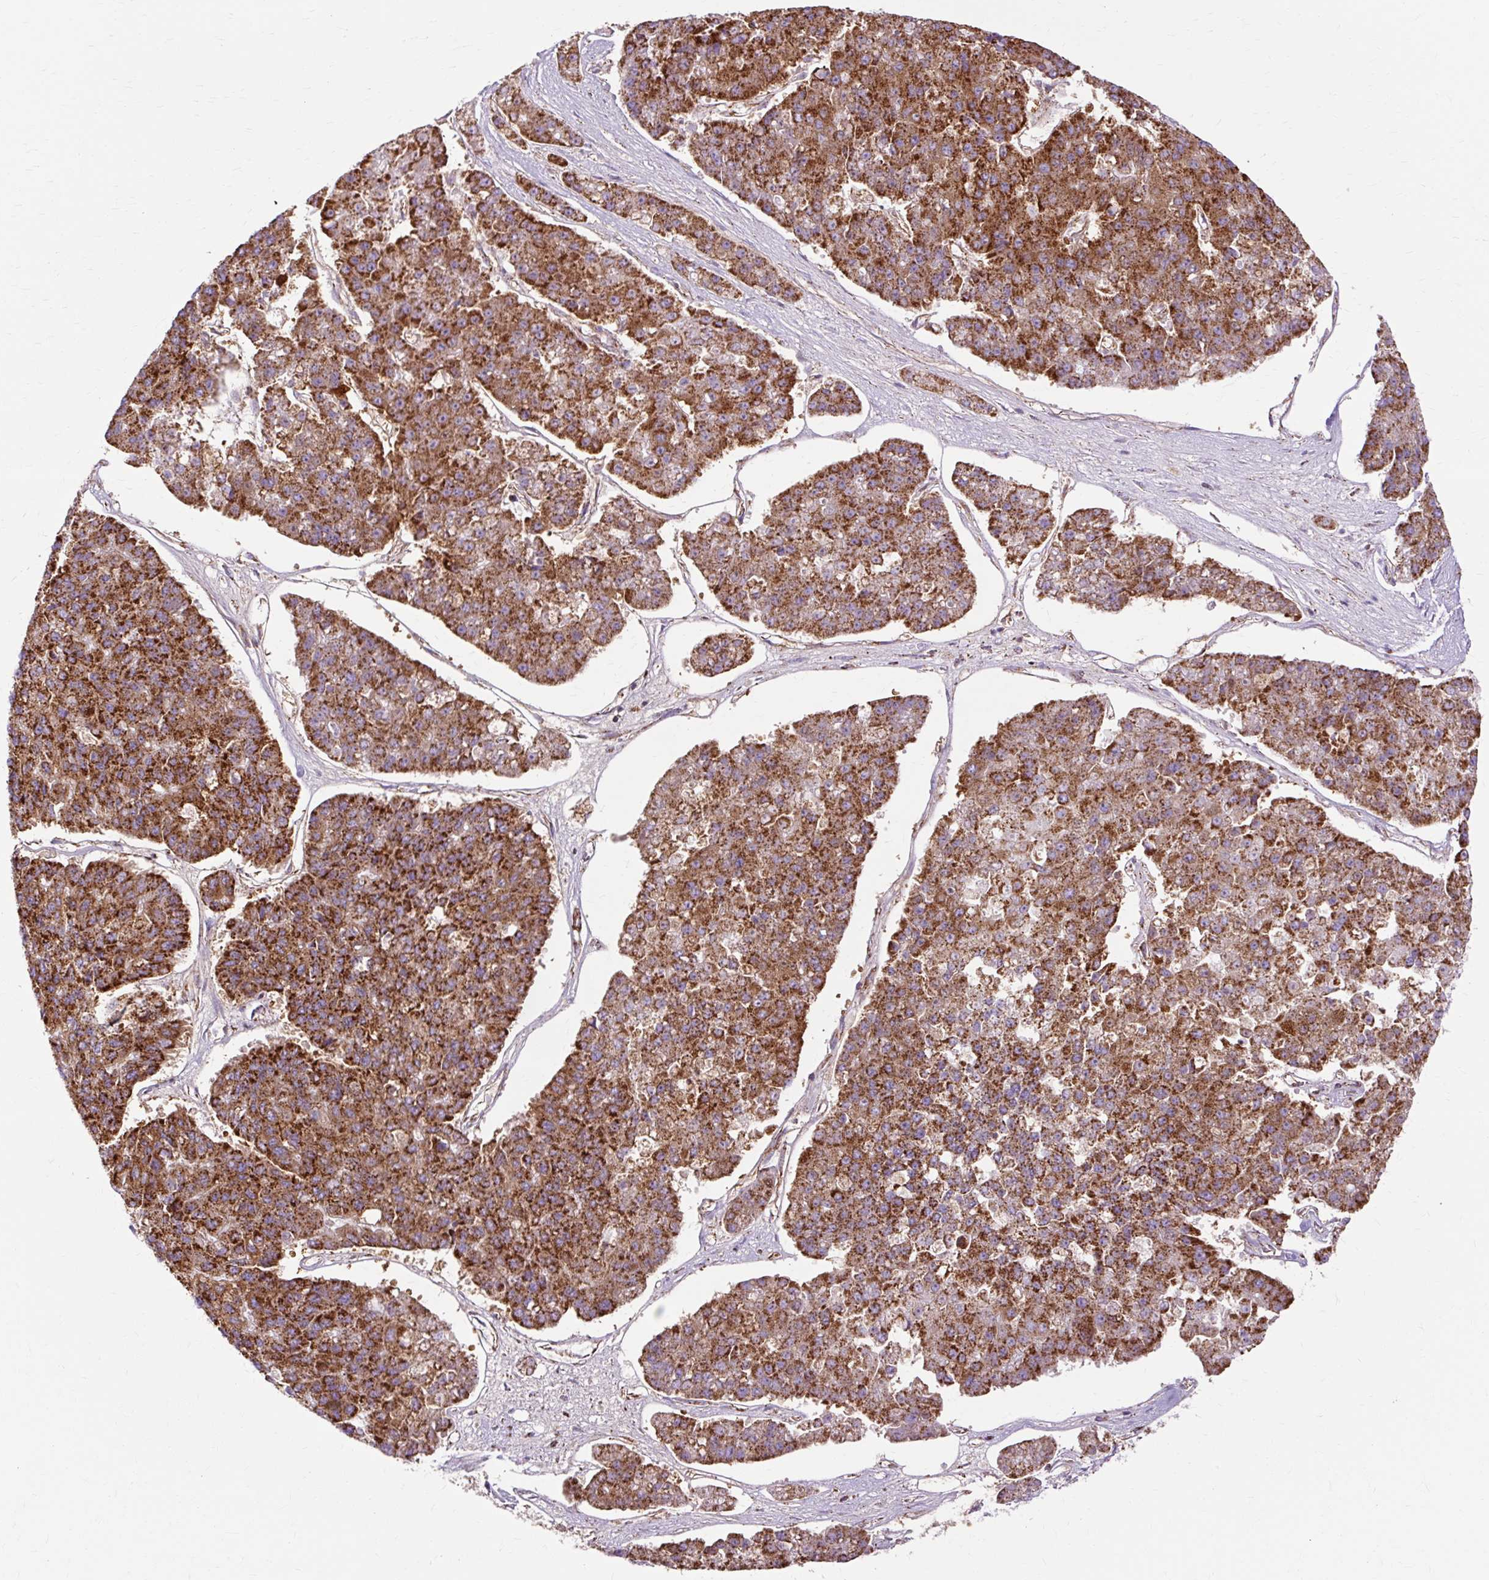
{"staining": {"intensity": "strong", "quantity": ">75%", "location": "cytoplasmic/membranous"}, "tissue": "pancreatic cancer", "cell_type": "Tumor cells", "image_type": "cancer", "snomed": [{"axis": "morphology", "description": "Adenocarcinoma, NOS"}, {"axis": "topography", "description": "Pancreas"}], "caption": "Adenocarcinoma (pancreatic) stained for a protein (brown) demonstrates strong cytoplasmic/membranous positive staining in approximately >75% of tumor cells.", "gene": "DLAT", "patient": {"sex": "male", "age": 50}}